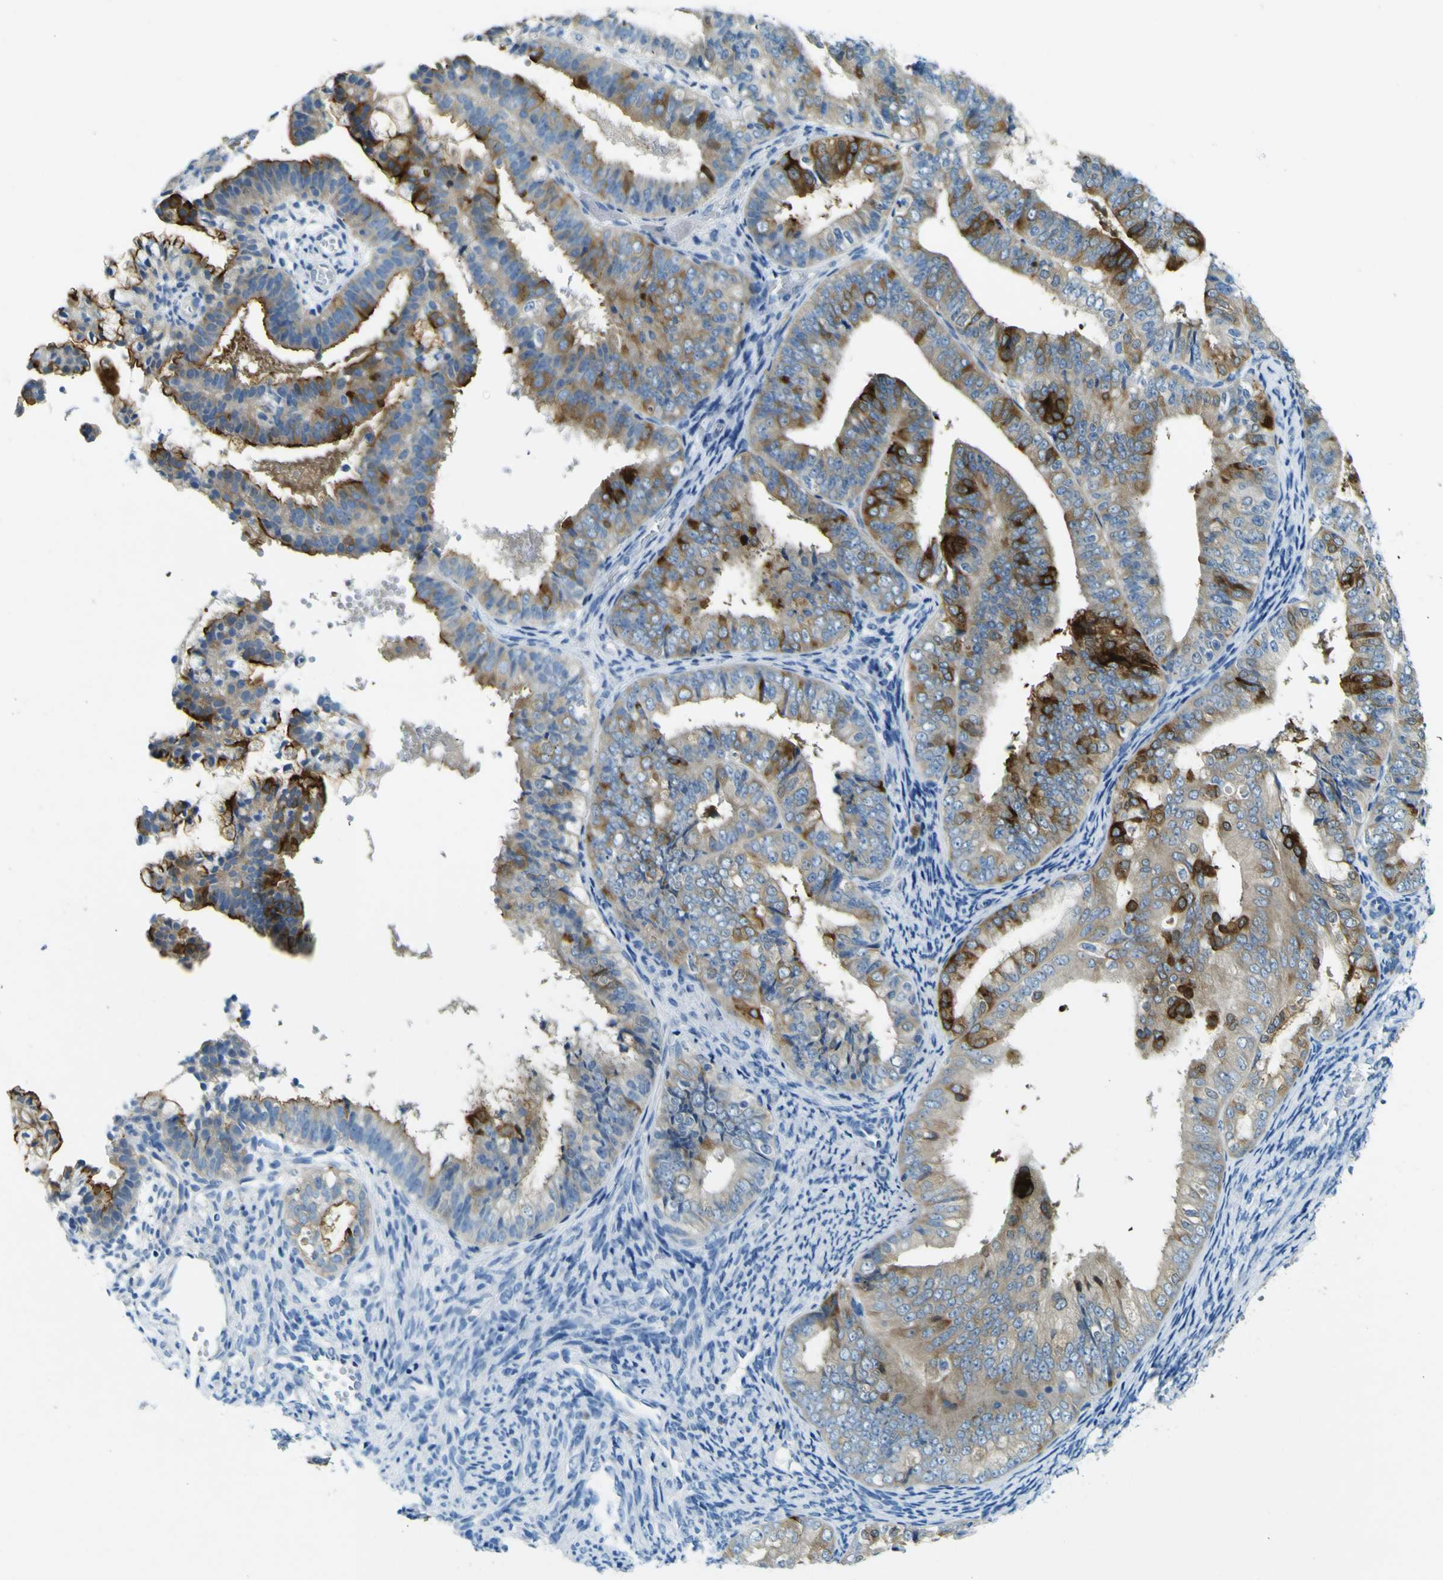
{"staining": {"intensity": "strong", "quantity": "25%-75%", "location": "cytoplasmic/membranous"}, "tissue": "endometrial cancer", "cell_type": "Tumor cells", "image_type": "cancer", "snomed": [{"axis": "morphology", "description": "Adenocarcinoma, NOS"}, {"axis": "topography", "description": "Endometrium"}], "caption": "Approximately 25%-75% of tumor cells in human endometrial cancer (adenocarcinoma) exhibit strong cytoplasmic/membranous protein positivity as visualized by brown immunohistochemical staining.", "gene": "SORCS1", "patient": {"sex": "female", "age": 63}}